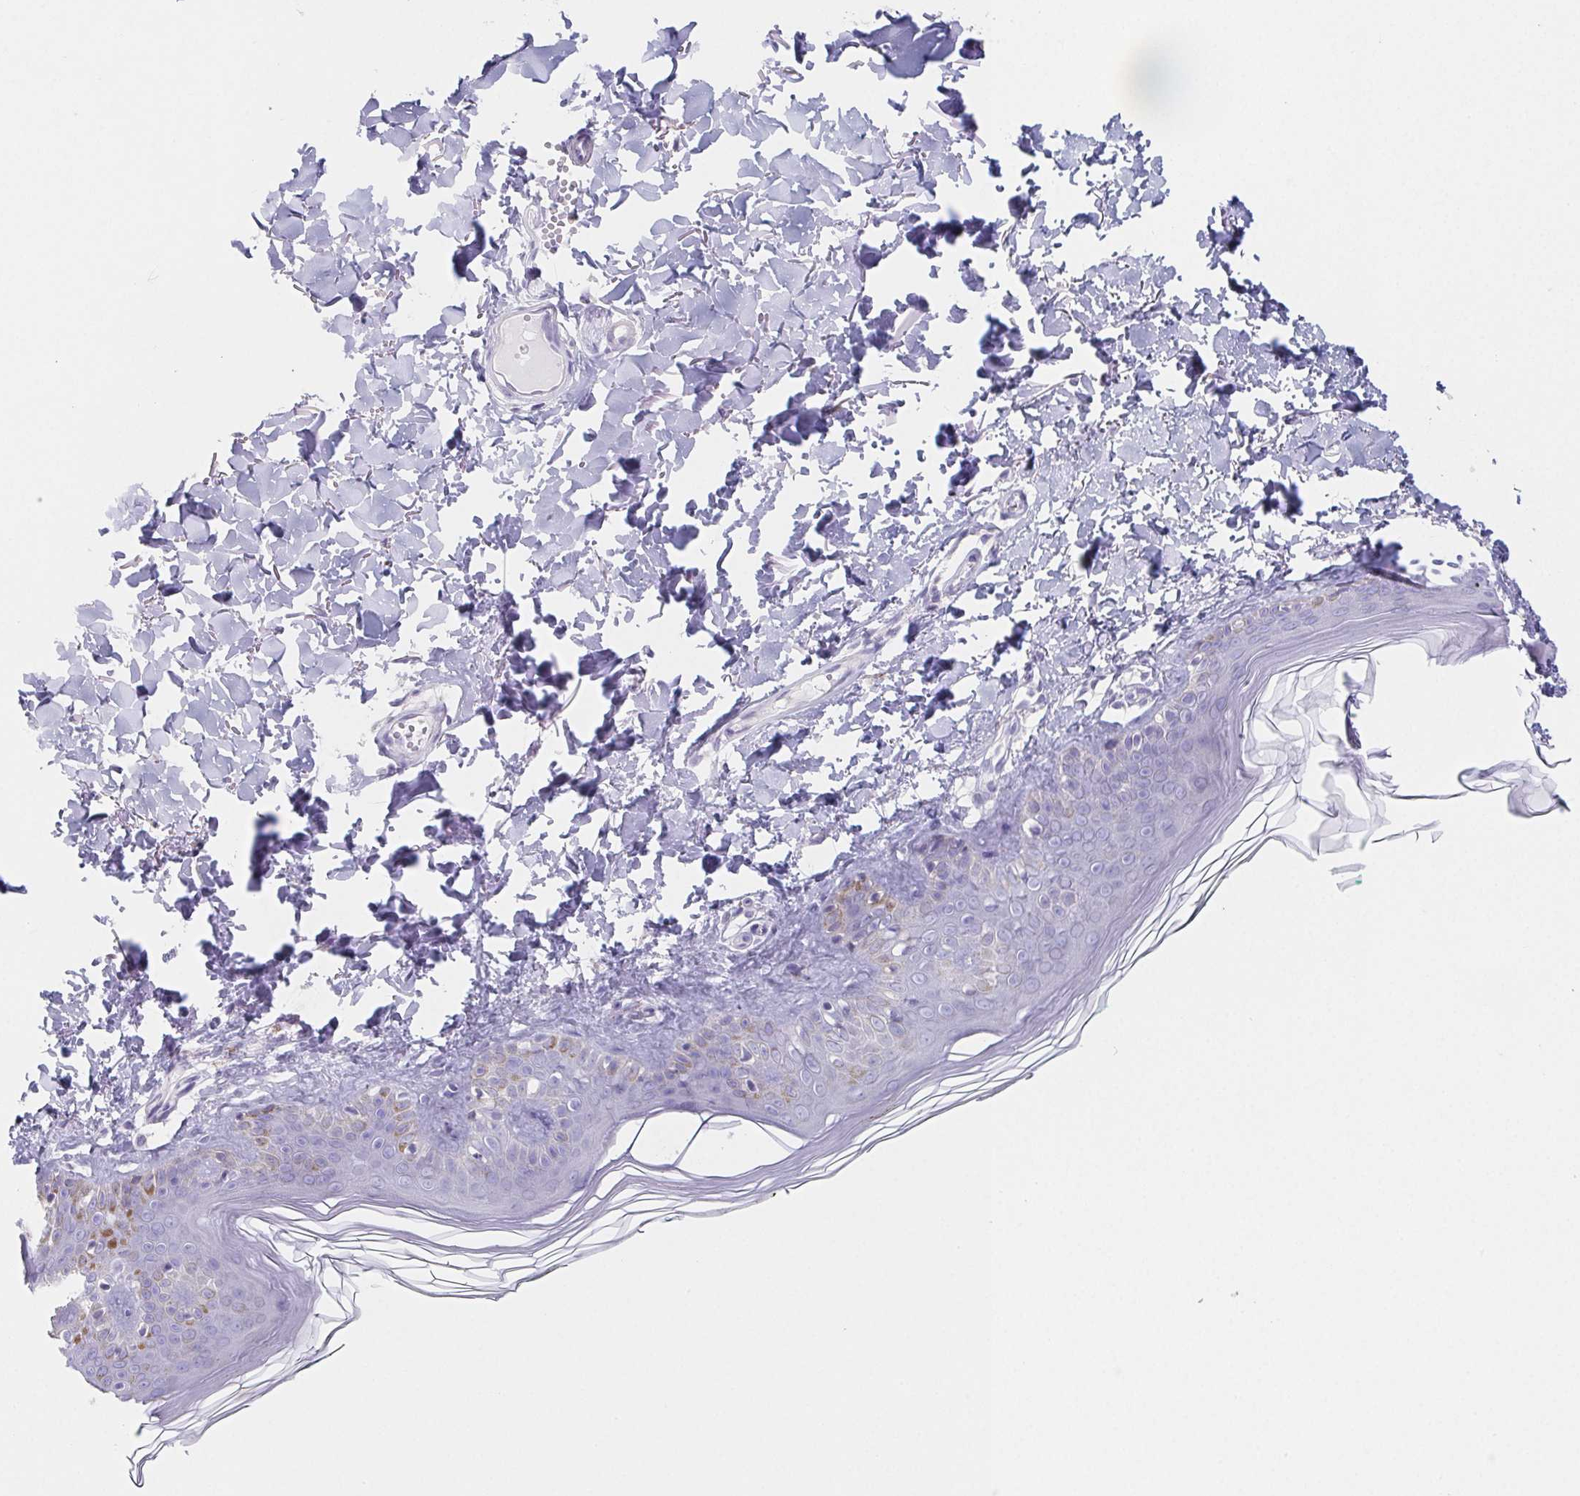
{"staining": {"intensity": "negative", "quantity": "none", "location": "none"}, "tissue": "skin", "cell_type": "Fibroblasts", "image_type": "normal", "snomed": [{"axis": "morphology", "description": "Normal tissue, NOS"}, {"axis": "topography", "description": "Skin"}, {"axis": "topography", "description": "Peripheral nerve tissue"}], "caption": "This micrograph is of benign skin stained with immunohistochemistry (IHC) to label a protein in brown with the nuclei are counter-stained blue. There is no expression in fibroblasts. (Stains: DAB (3,3'-diaminobenzidine) immunohistochemistry (IHC) with hematoxylin counter stain, Microscopy: brightfield microscopy at high magnification).", "gene": "HDGFL1", "patient": {"sex": "female", "age": 45}}